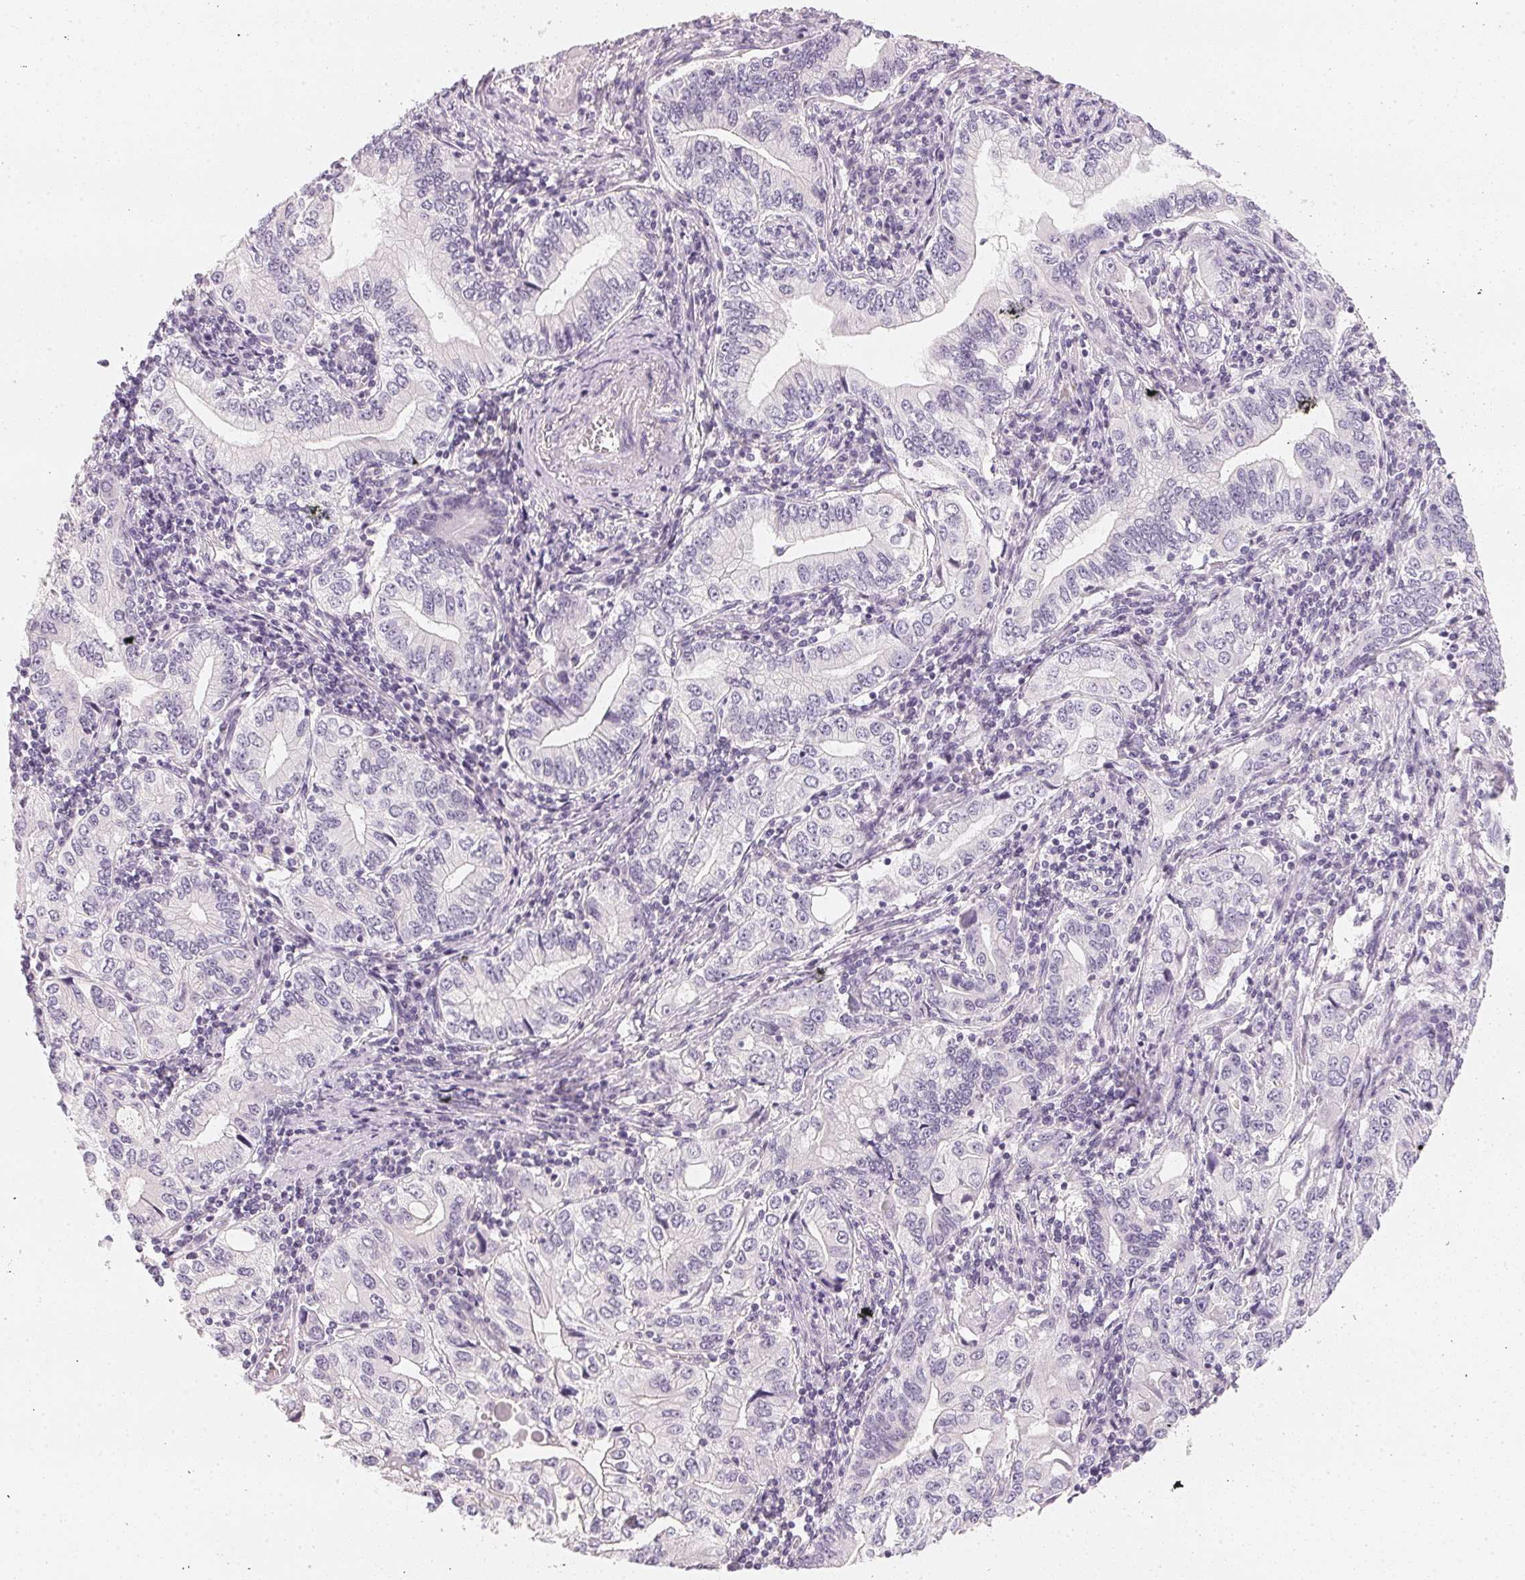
{"staining": {"intensity": "negative", "quantity": "none", "location": "none"}, "tissue": "stomach cancer", "cell_type": "Tumor cells", "image_type": "cancer", "snomed": [{"axis": "morphology", "description": "Adenocarcinoma, NOS"}, {"axis": "topography", "description": "Stomach, lower"}], "caption": "Immunohistochemical staining of stomach cancer (adenocarcinoma) demonstrates no significant expression in tumor cells.", "gene": "CFAP276", "patient": {"sex": "female", "age": 72}}